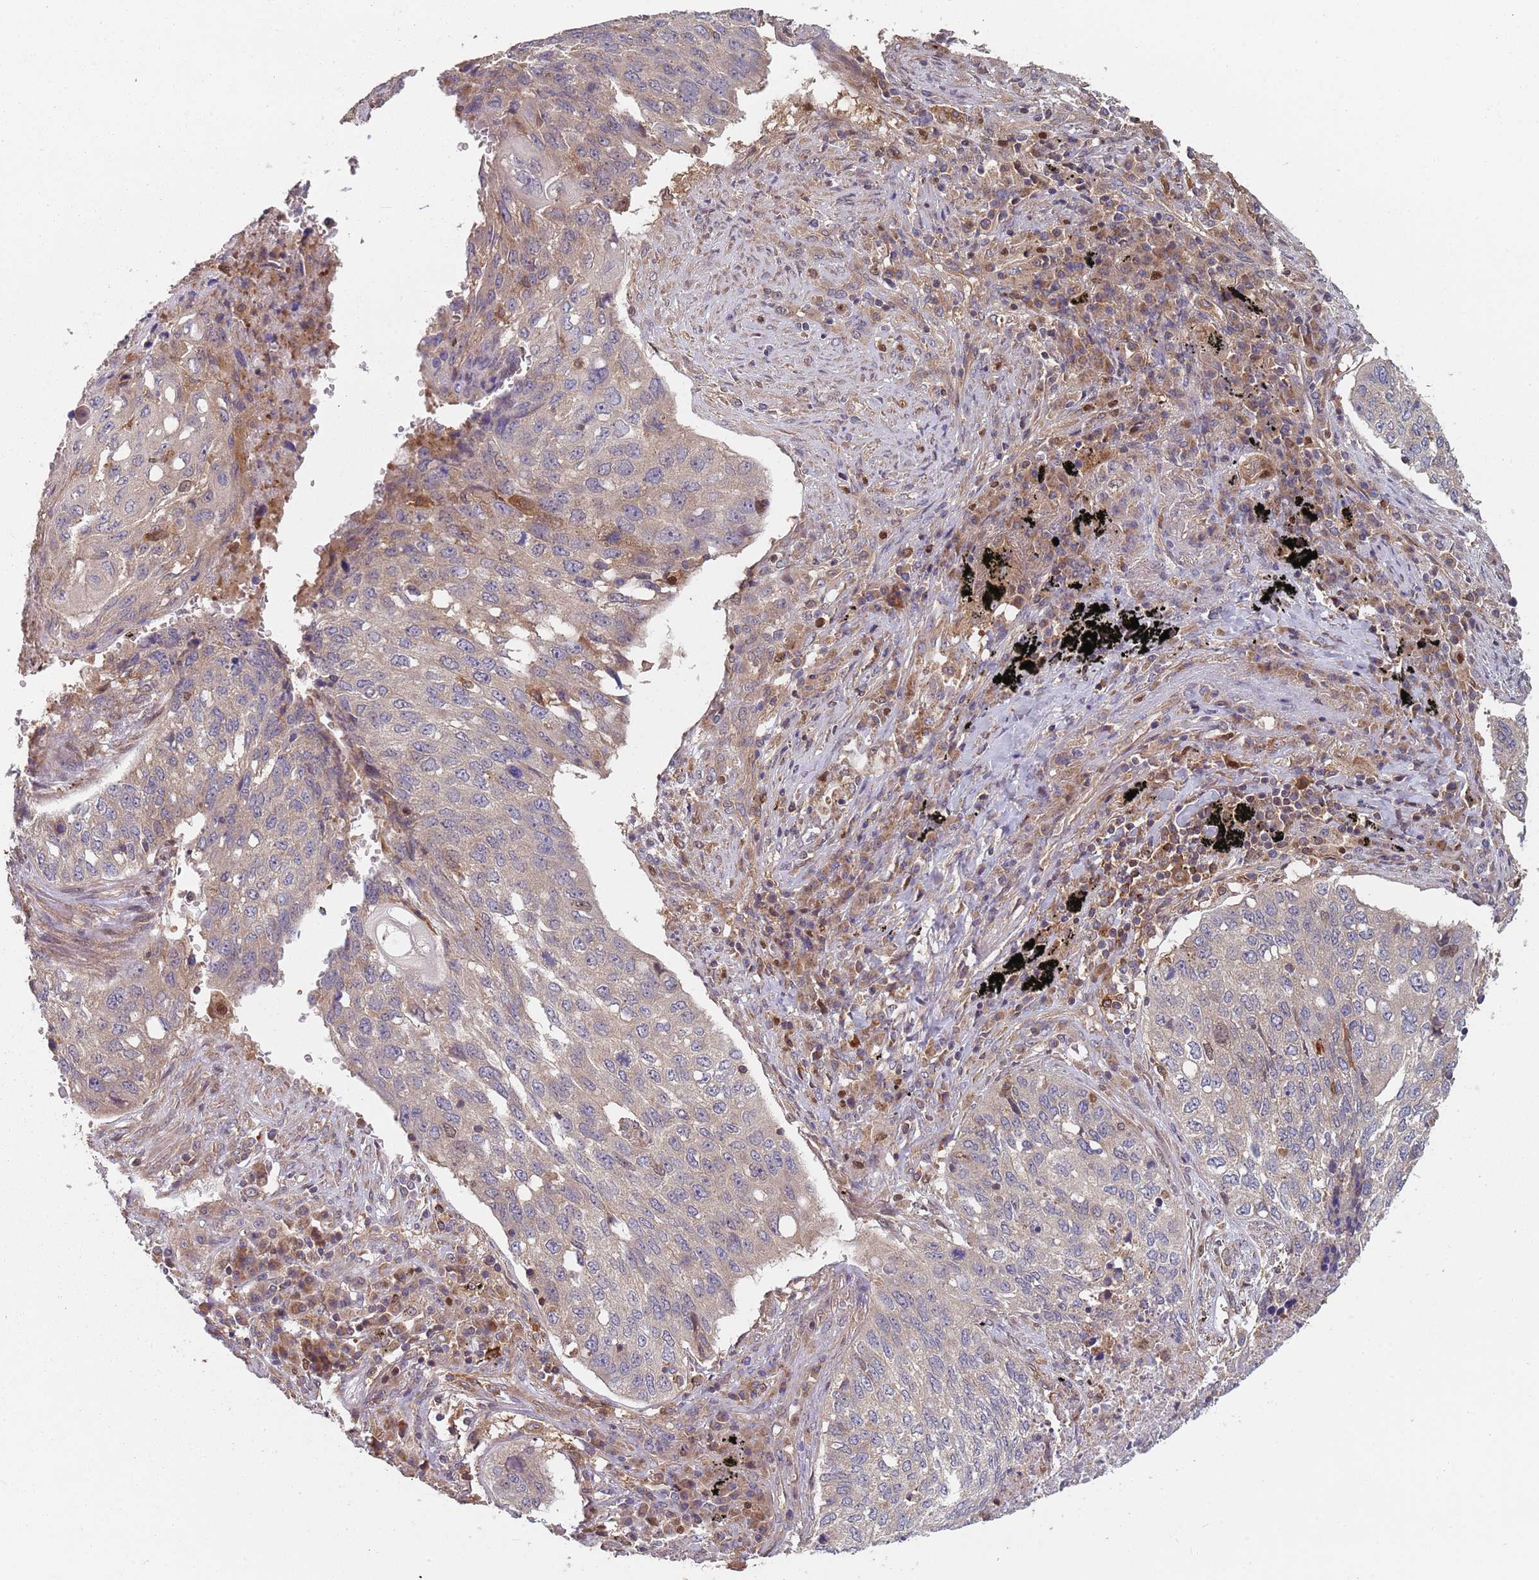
{"staining": {"intensity": "weak", "quantity": "<25%", "location": "cytoplasmic/membranous"}, "tissue": "lung cancer", "cell_type": "Tumor cells", "image_type": "cancer", "snomed": [{"axis": "morphology", "description": "Squamous cell carcinoma, NOS"}, {"axis": "topography", "description": "Lung"}], "caption": "The histopathology image exhibits no significant expression in tumor cells of lung cancer.", "gene": "GDI2", "patient": {"sex": "female", "age": 63}}